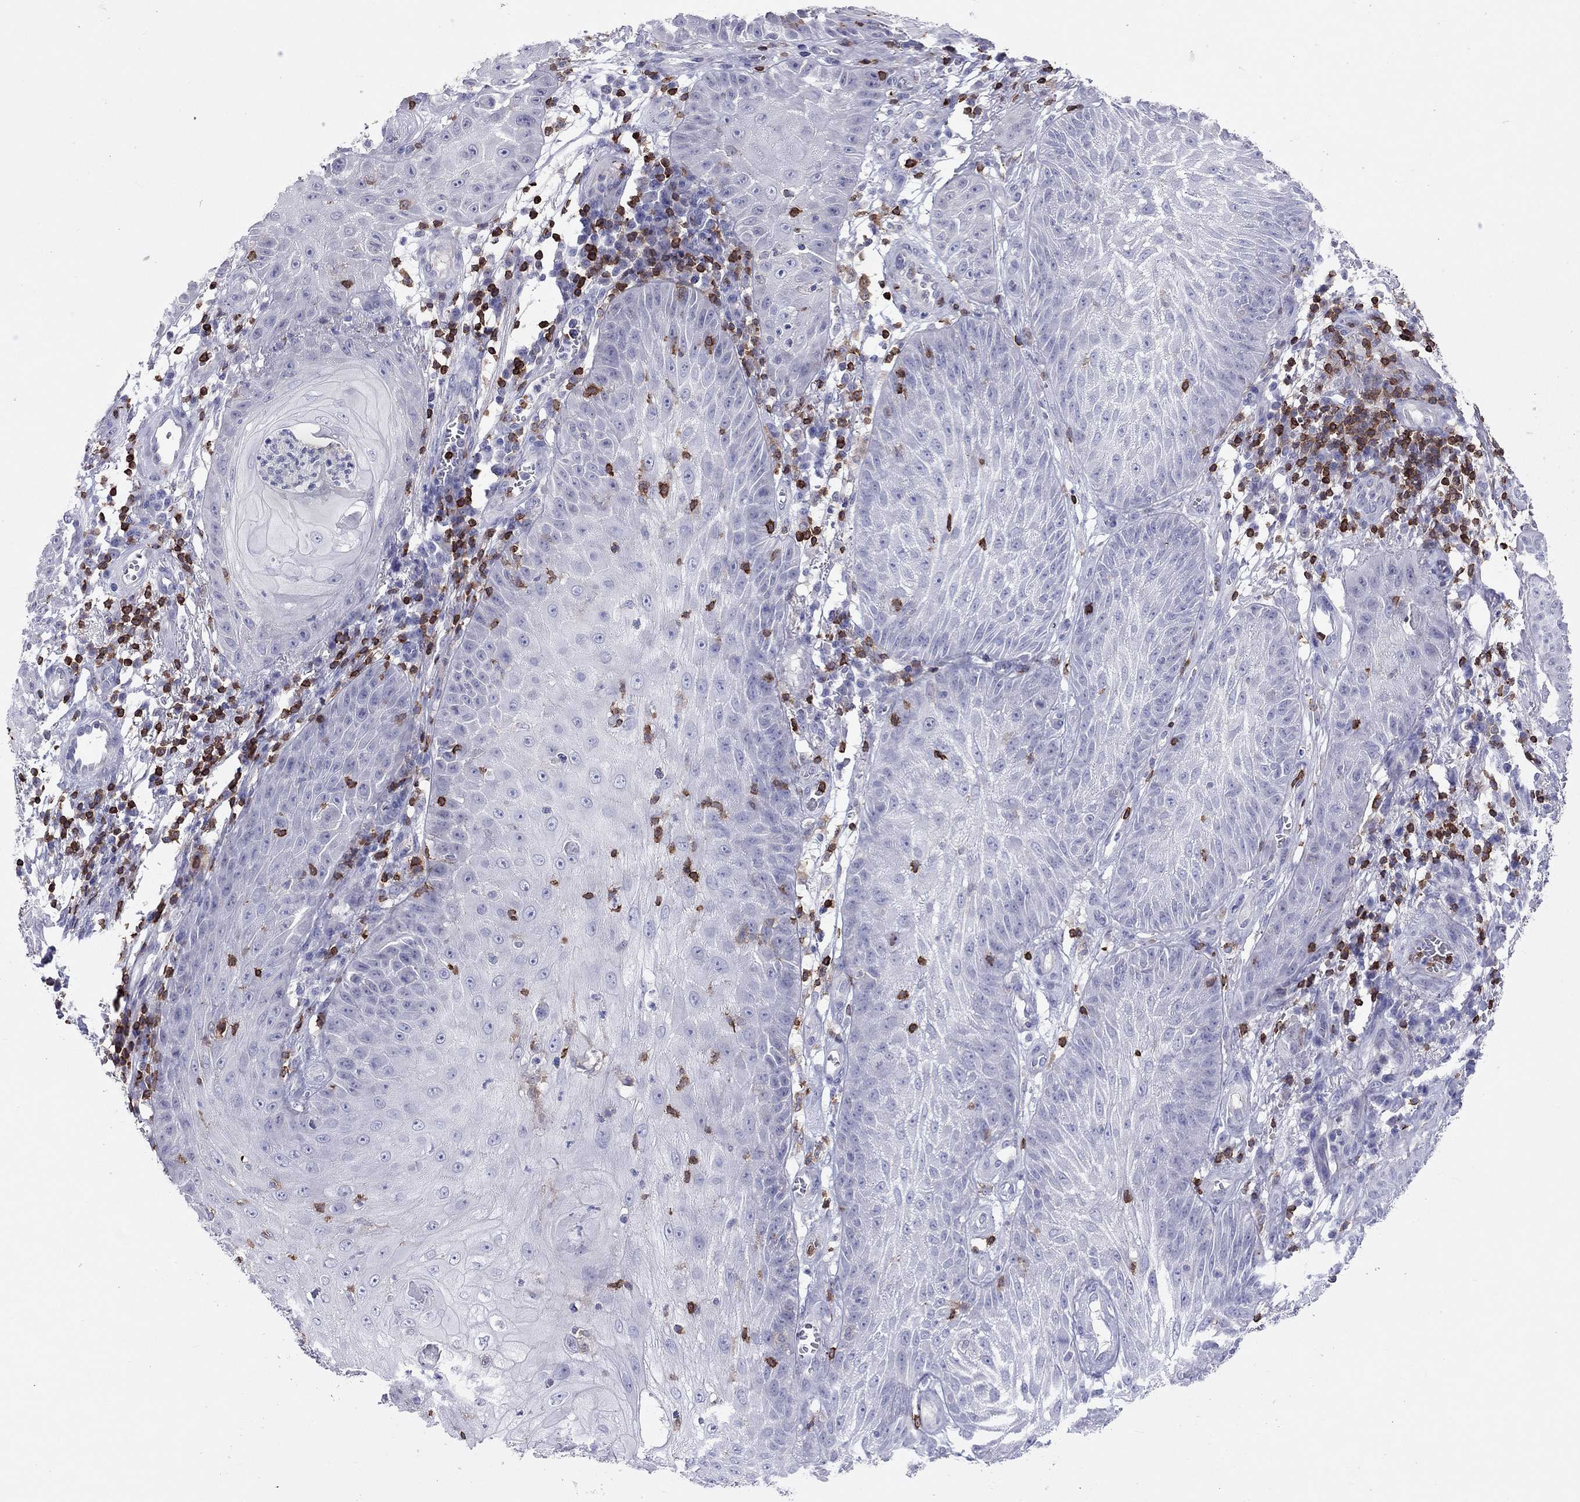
{"staining": {"intensity": "negative", "quantity": "none", "location": "none"}, "tissue": "skin cancer", "cell_type": "Tumor cells", "image_type": "cancer", "snomed": [{"axis": "morphology", "description": "Squamous cell carcinoma, NOS"}, {"axis": "topography", "description": "Skin"}], "caption": "A high-resolution histopathology image shows immunohistochemistry (IHC) staining of squamous cell carcinoma (skin), which shows no significant expression in tumor cells.", "gene": "MND1", "patient": {"sex": "male", "age": 70}}